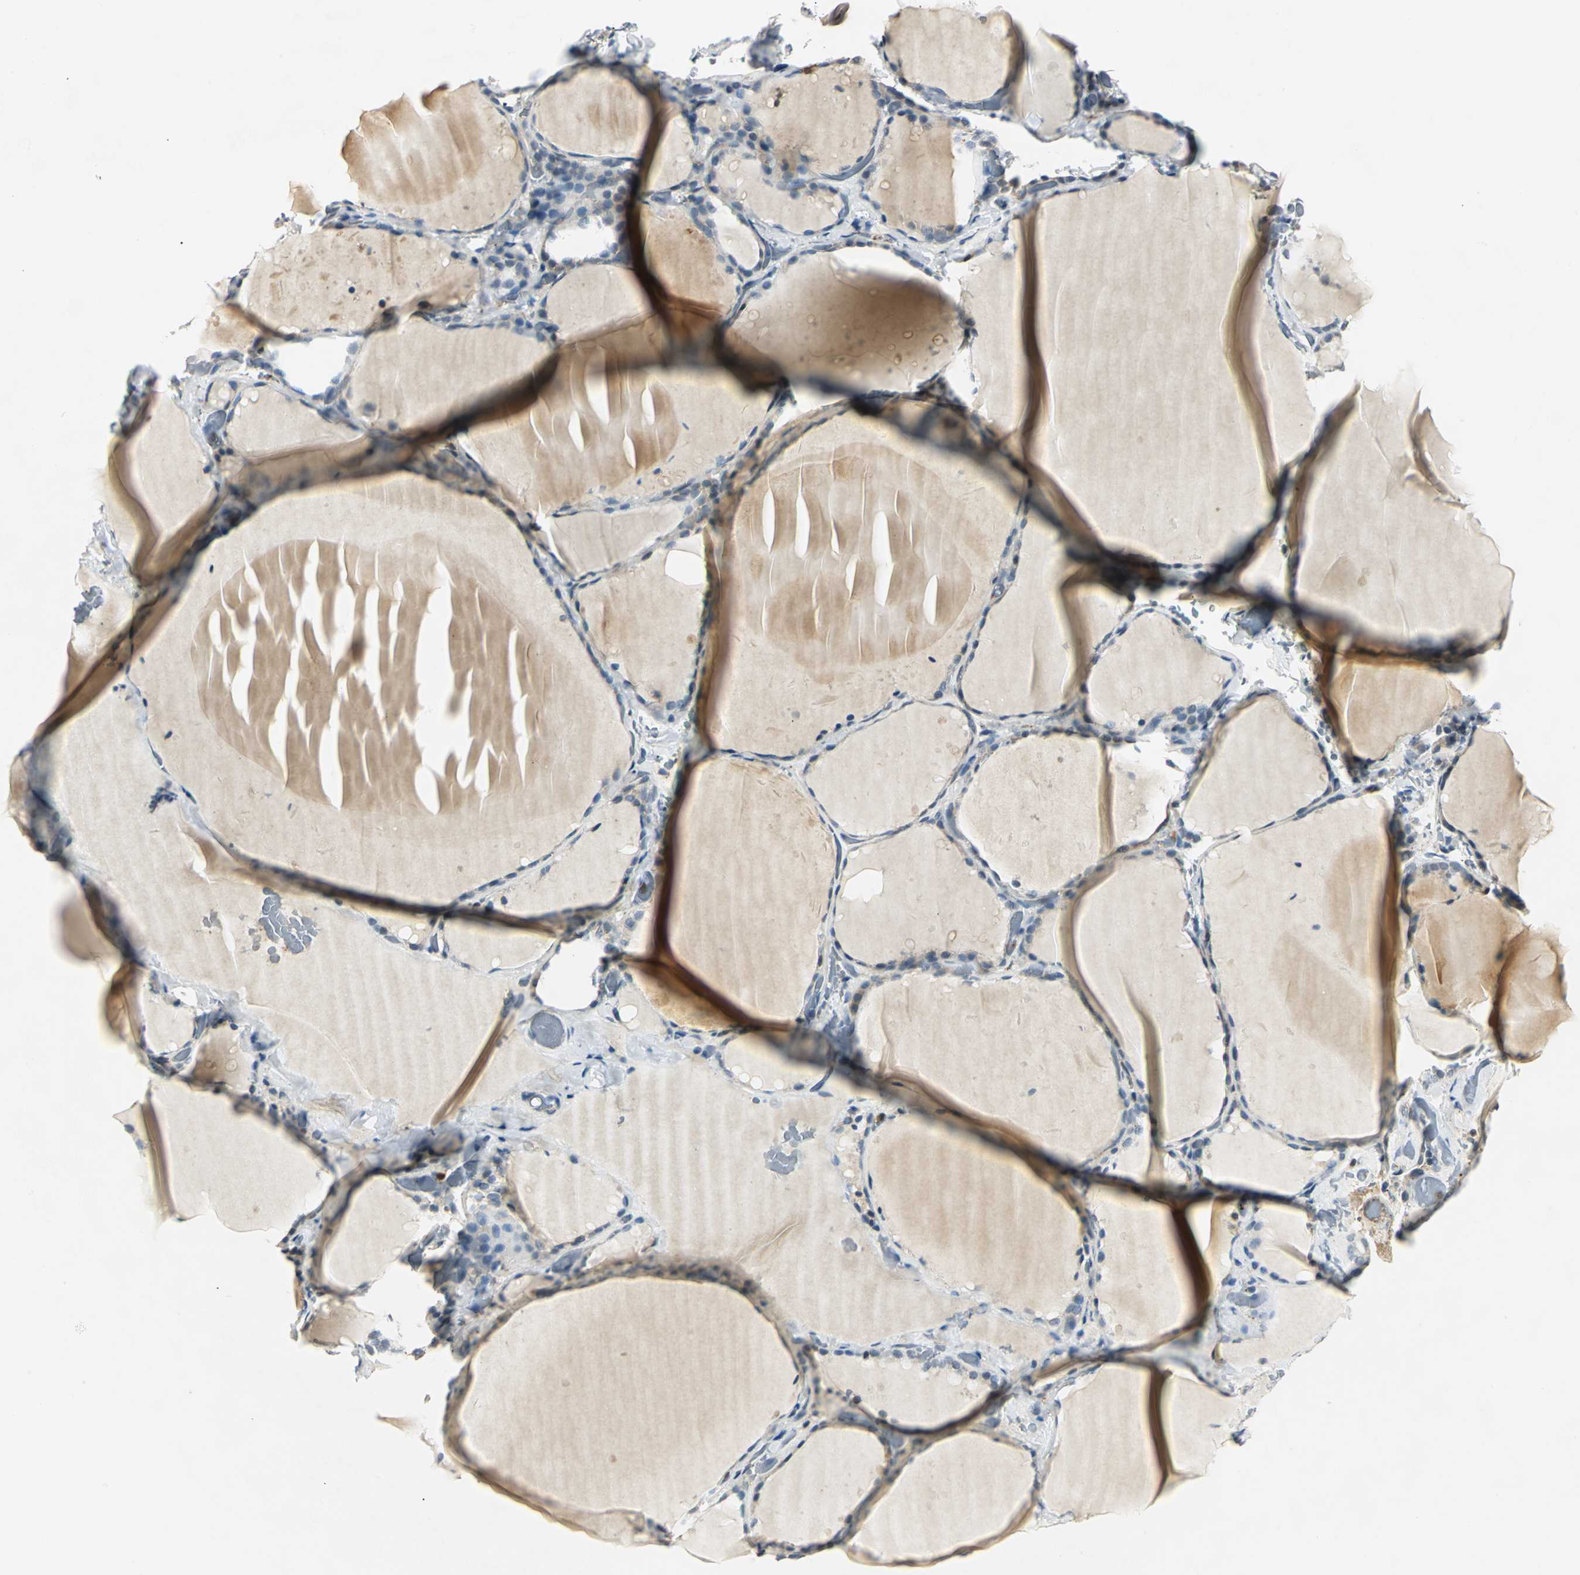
{"staining": {"intensity": "weak", "quantity": "<25%", "location": "cytoplasmic/membranous"}, "tissue": "thyroid gland", "cell_type": "Glandular cells", "image_type": "normal", "snomed": [{"axis": "morphology", "description": "Normal tissue, NOS"}, {"axis": "topography", "description": "Thyroid gland"}], "caption": "Immunohistochemistry (IHC) micrograph of unremarkable human thyroid gland stained for a protein (brown), which shows no staining in glandular cells. (DAB (3,3'-diaminobenzidine) immunohistochemistry (IHC) visualized using brightfield microscopy, high magnification).", "gene": "USP40", "patient": {"sex": "female", "age": 22}}